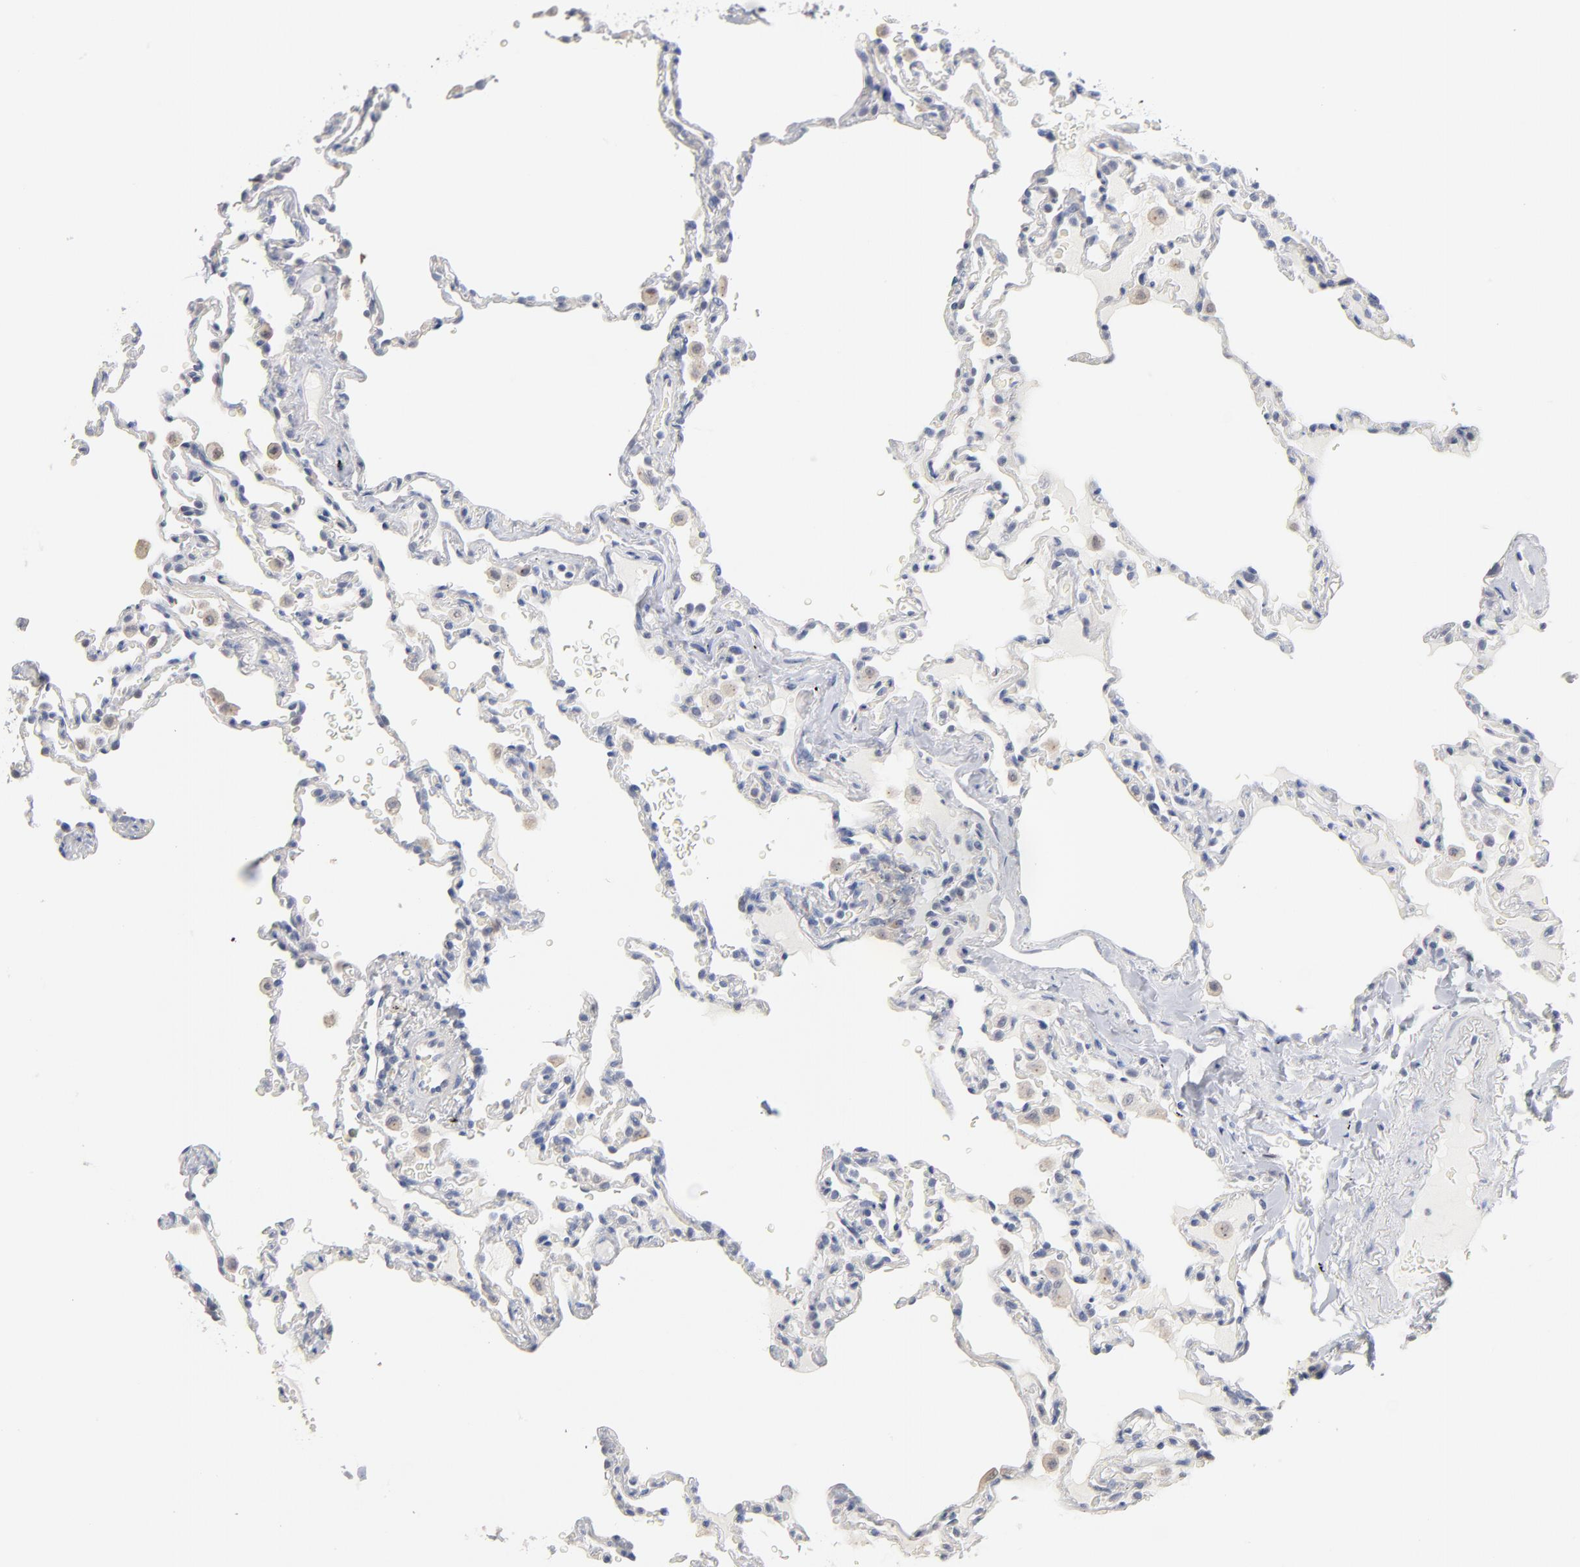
{"staining": {"intensity": "weak", "quantity": "<25%", "location": "cytoplasmic/membranous"}, "tissue": "lung", "cell_type": "Alveolar cells", "image_type": "normal", "snomed": [{"axis": "morphology", "description": "Normal tissue, NOS"}, {"axis": "topography", "description": "Lung"}], "caption": "Immunohistochemistry (IHC) histopathology image of unremarkable lung stained for a protein (brown), which reveals no staining in alveolar cells. (DAB (3,3'-diaminobenzidine) IHC visualized using brightfield microscopy, high magnification).", "gene": "DNAL4", "patient": {"sex": "male", "age": 59}}